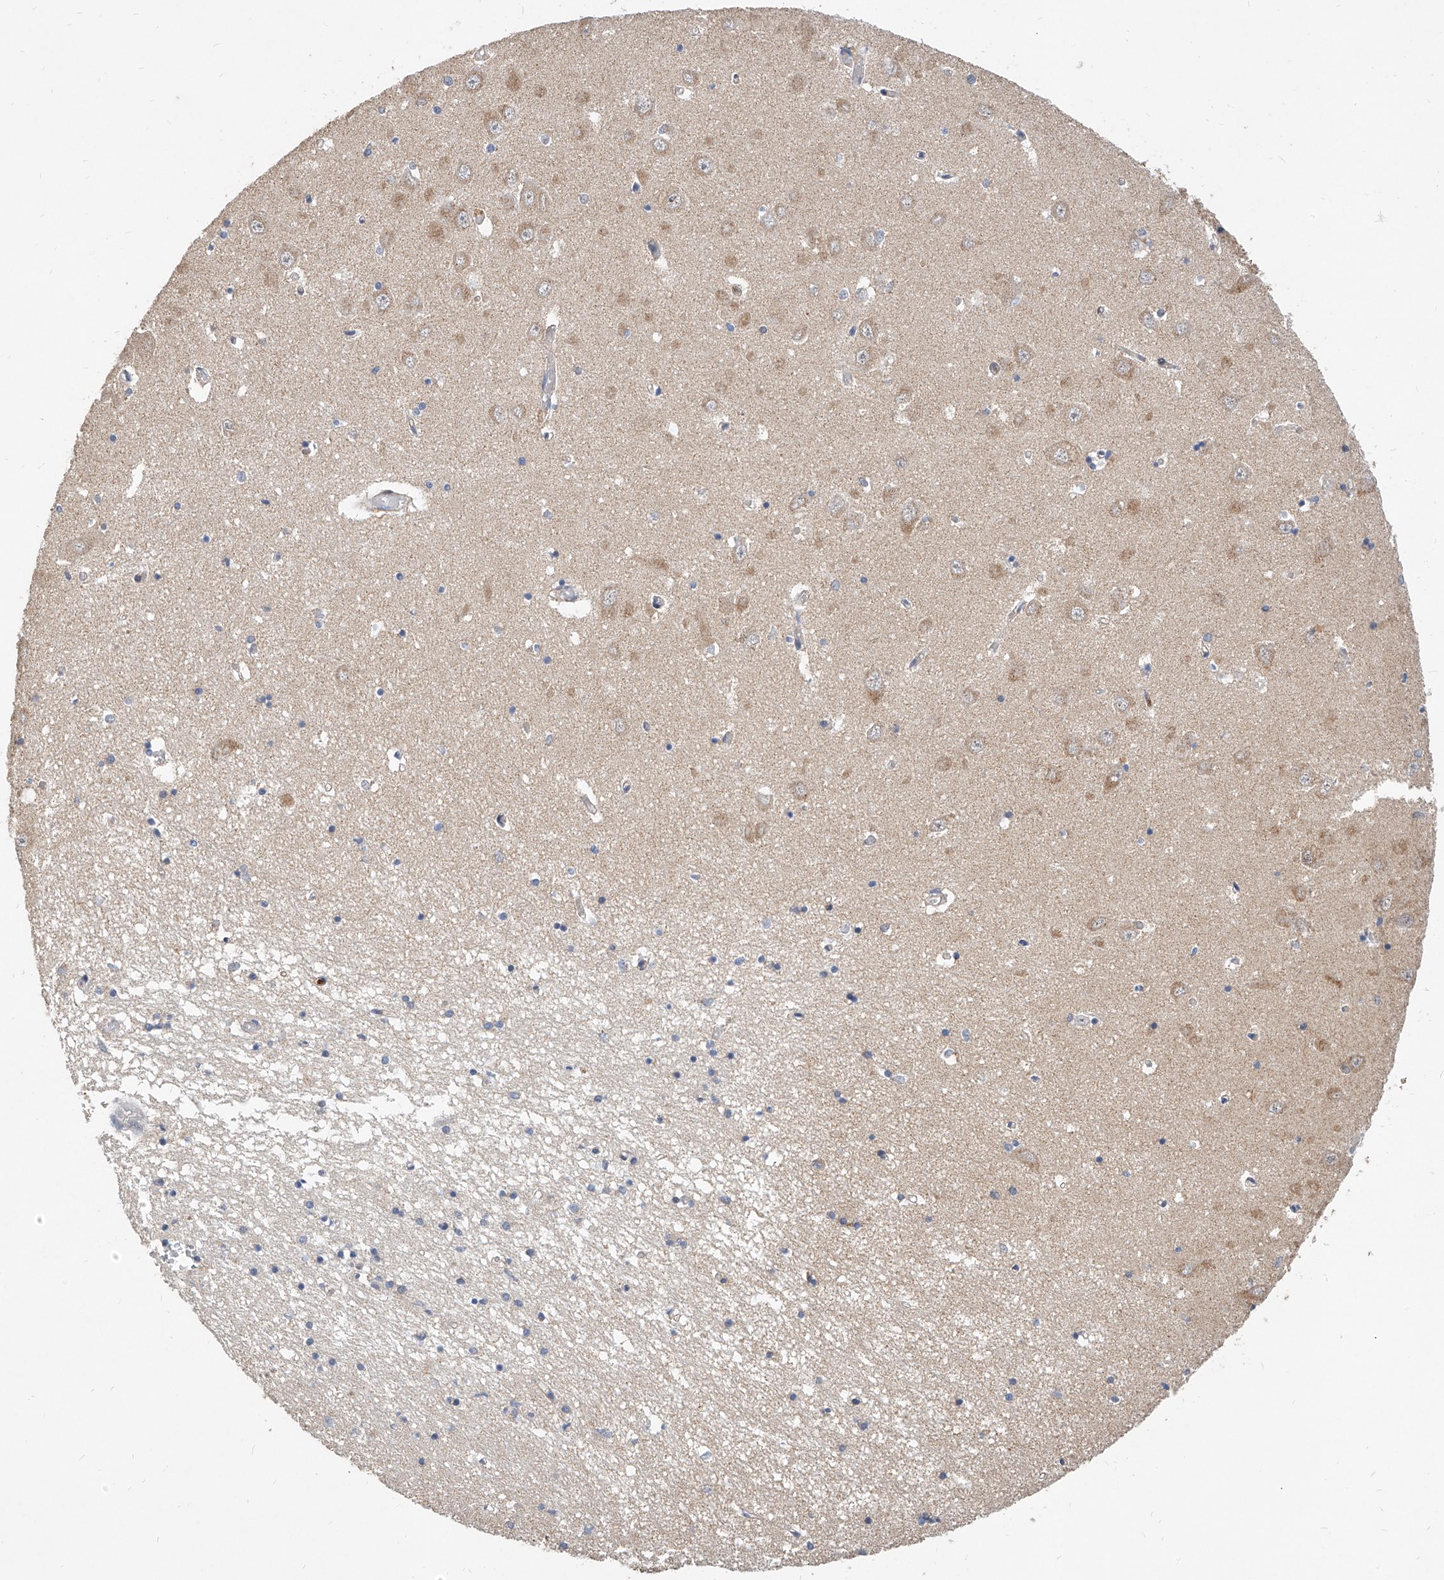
{"staining": {"intensity": "negative", "quantity": "none", "location": "none"}, "tissue": "hippocampus", "cell_type": "Glial cells", "image_type": "normal", "snomed": [{"axis": "morphology", "description": "Normal tissue, NOS"}, {"axis": "topography", "description": "Hippocampus"}], "caption": "The IHC image has no significant expression in glial cells of hippocampus.", "gene": "MFSD4B", "patient": {"sex": "male", "age": 70}}